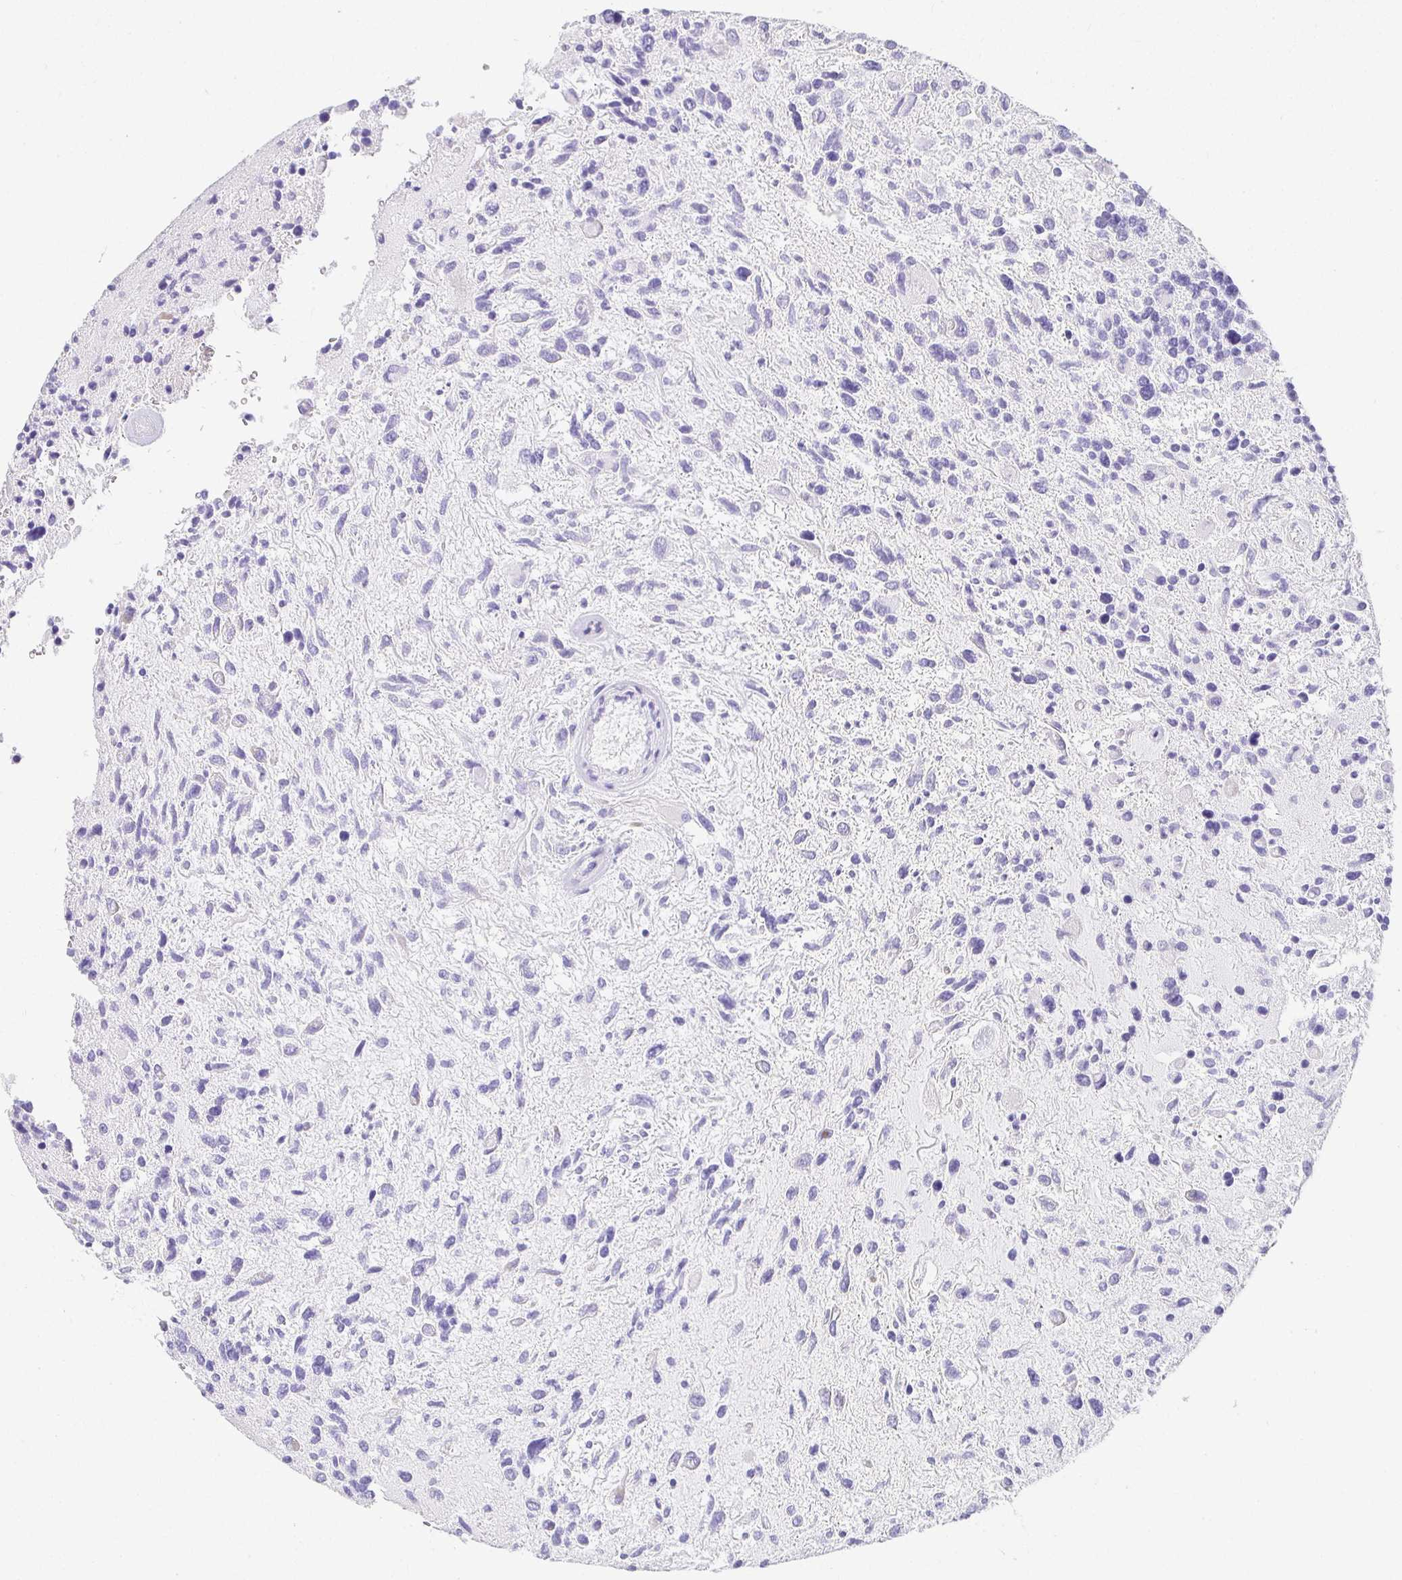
{"staining": {"intensity": "negative", "quantity": "none", "location": "none"}, "tissue": "glioma", "cell_type": "Tumor cells", "image_type": "cancer", "snomed": [{"axis": "morphology", "description": "Glioma, malignant, High grade"}, {"axis": "topography", "description": "Brain"}], "caption": "DAB (3,3'-diaminobenzidine) immunohistochemical staining of human malignant high-grade glioma demonstrates no significant expression in tumor cells.", "gene": "CHAT", "patient": {"sex": "female", "age": 11}}